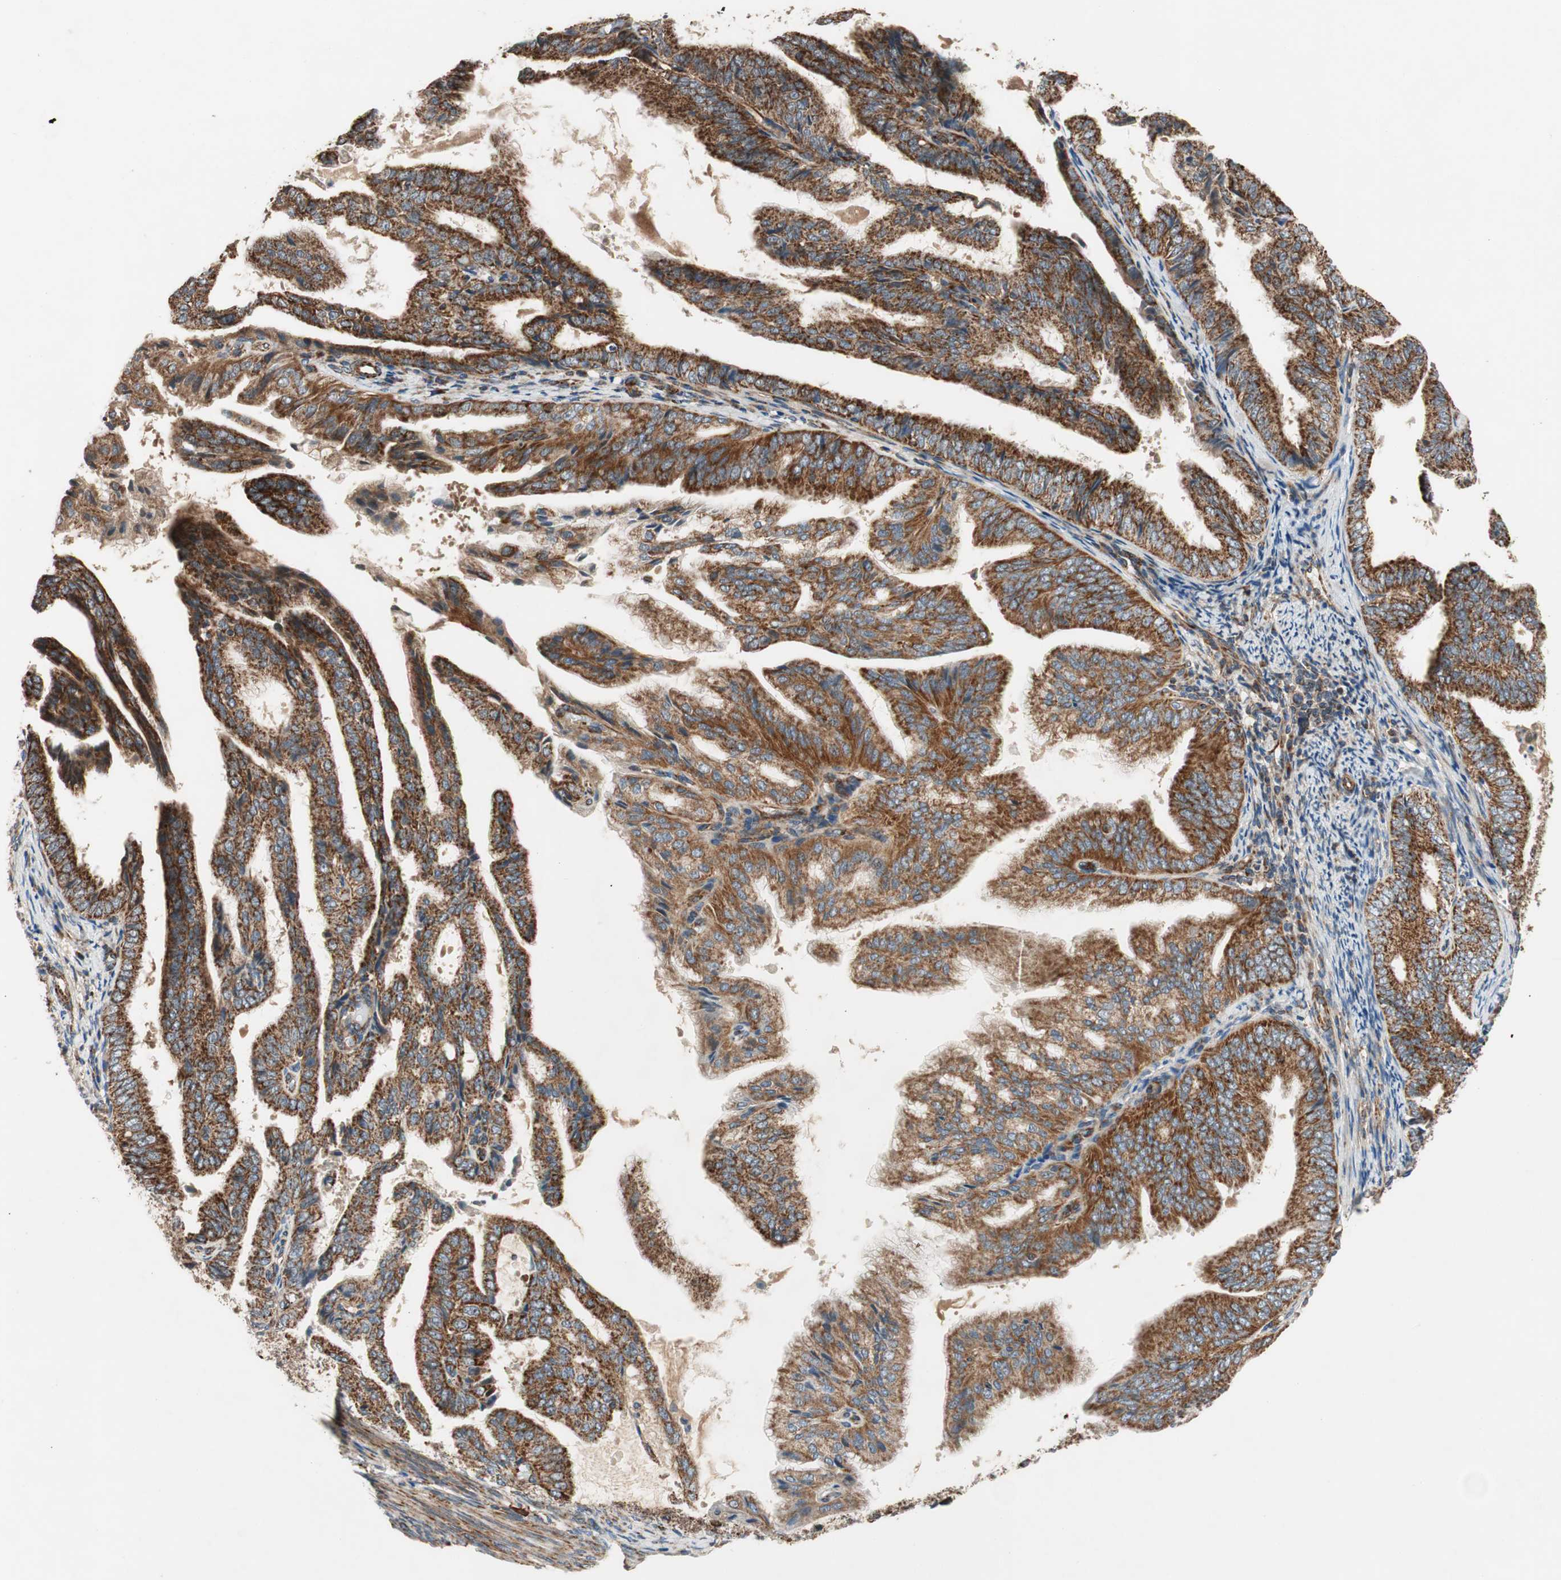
{"staining": {"intensity": "strong", "quantity": ">75%", "location": "cytoplasmic/membranous"}, "tissue": "endometrial cancer", "cell_type": "Tumor cells", "image_type": "cancer", "snomed": [{"axis": "morphology", "description": "Adenocarcinoma, NOS"}, {"axis": "topography", "description": "Endometrium"}], "caption": "A micrograph of human endometrial adenocarcinoma stained for a protein displays strong cytoplasmic/membranous brown staining in tumor cells.", "gene": "AKAP1", "patient": {"sex": "female", "age": 58}}